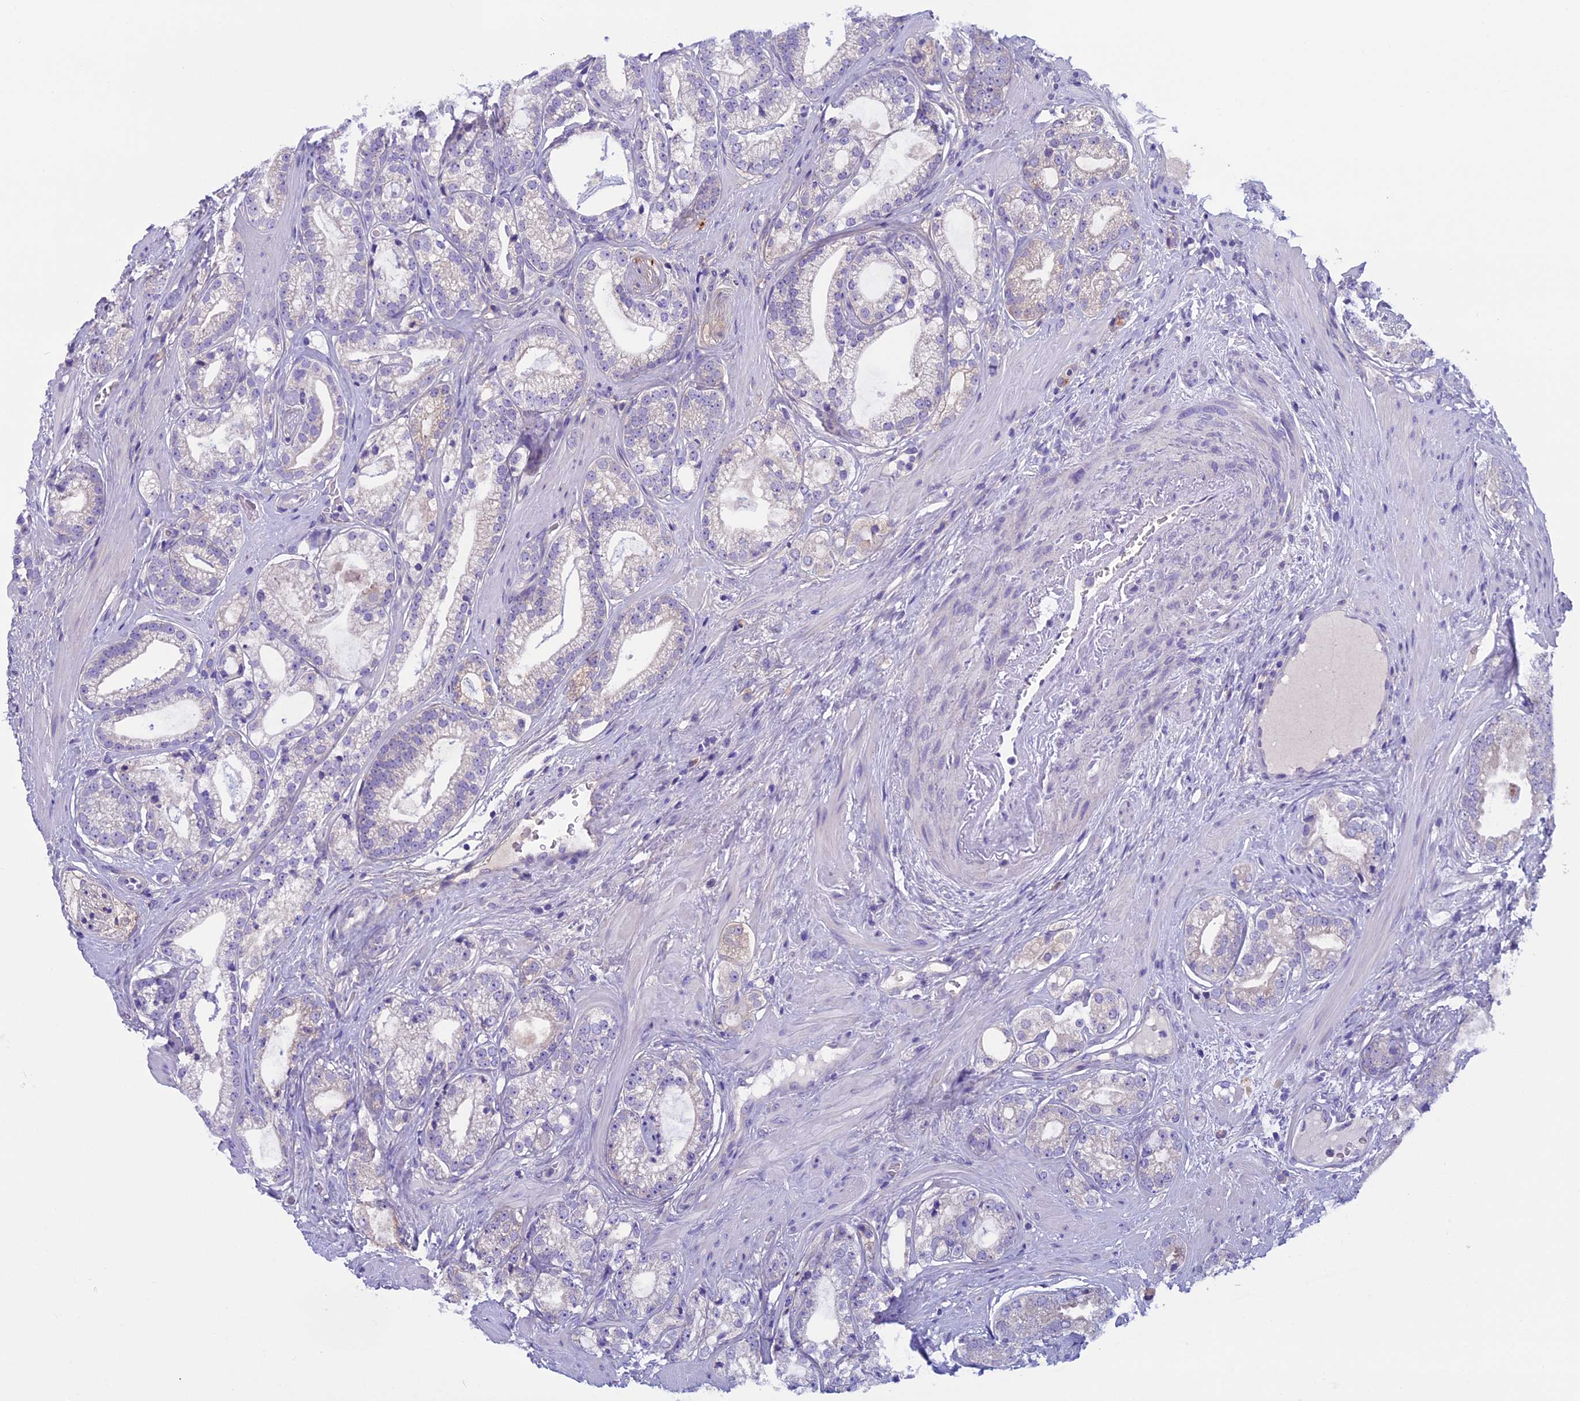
{"staining": {"intensity": "negative", "quantity": "none", "location": "none"}, "tissue": "prostate cancer", "cell_type": "Tumor cells", "image_type": "cancer", "snomed": [{"axis": "morphology", "description": "Adenocarcinoma, High grade"}, {"axis": "topography", "description": "Prostate"}], "caption": "Tumor cells are negative for brown protein staining in prostate cancer.", "gene": "DCTN5", "patient": {"sex": "male", "age": 60}}